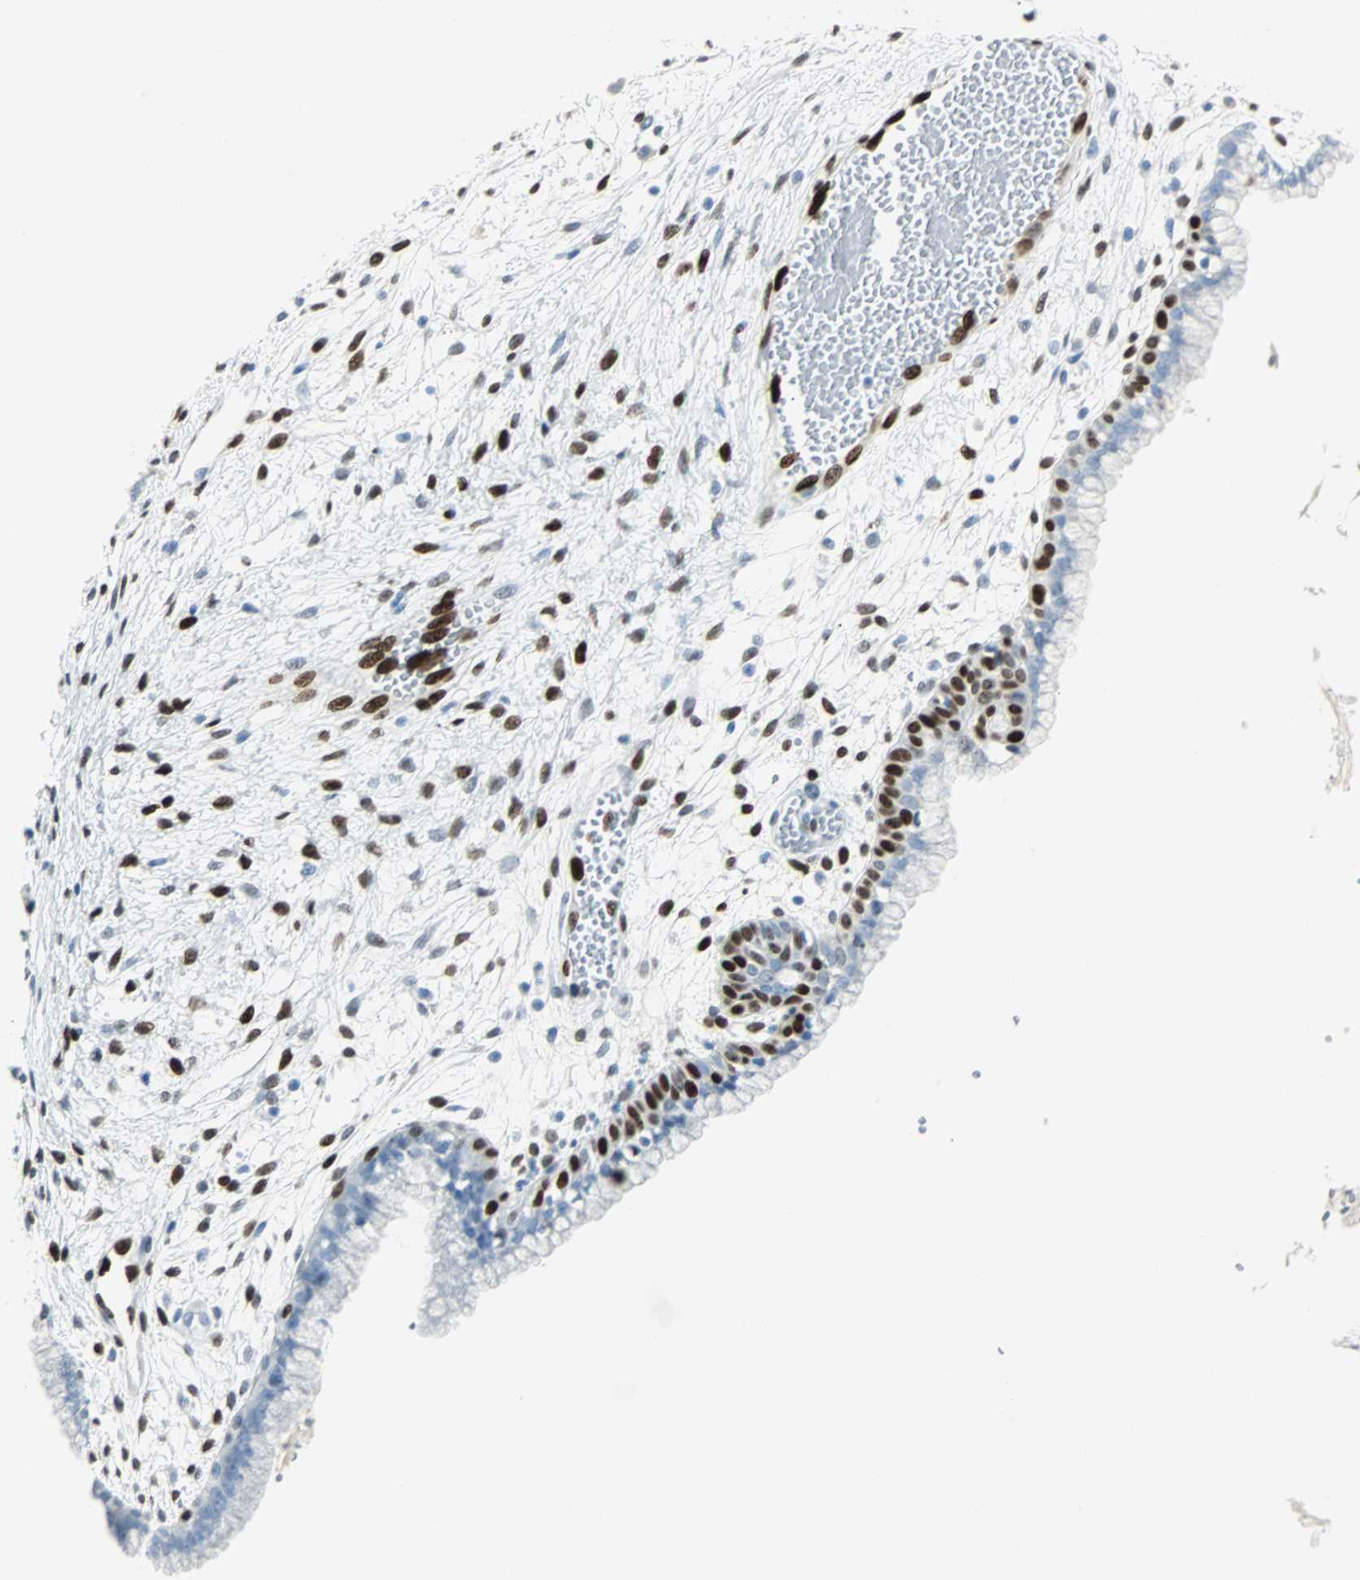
{"staining": {"intensity": "strong", "quantity": "25%-75%", "location": "nuclear"}, "tissue": "cervix", "cell_type": "Glandular cells", "image_type": "normal", "snomed": [{"axis": "morphology", "description": "Normal tissue, NOS"}, {"axis": "topography", "description": "Cervix"}], "caption": "Brown immunohistochemical staining in unremarkable cervix demonstrates strong nuclear staining in about 25%-75% of glandular cells. (DAB IHC with brightfield microscopy, high magnification).", "gene": "IL33", "patient": {"sex": "female", "age": 39}}